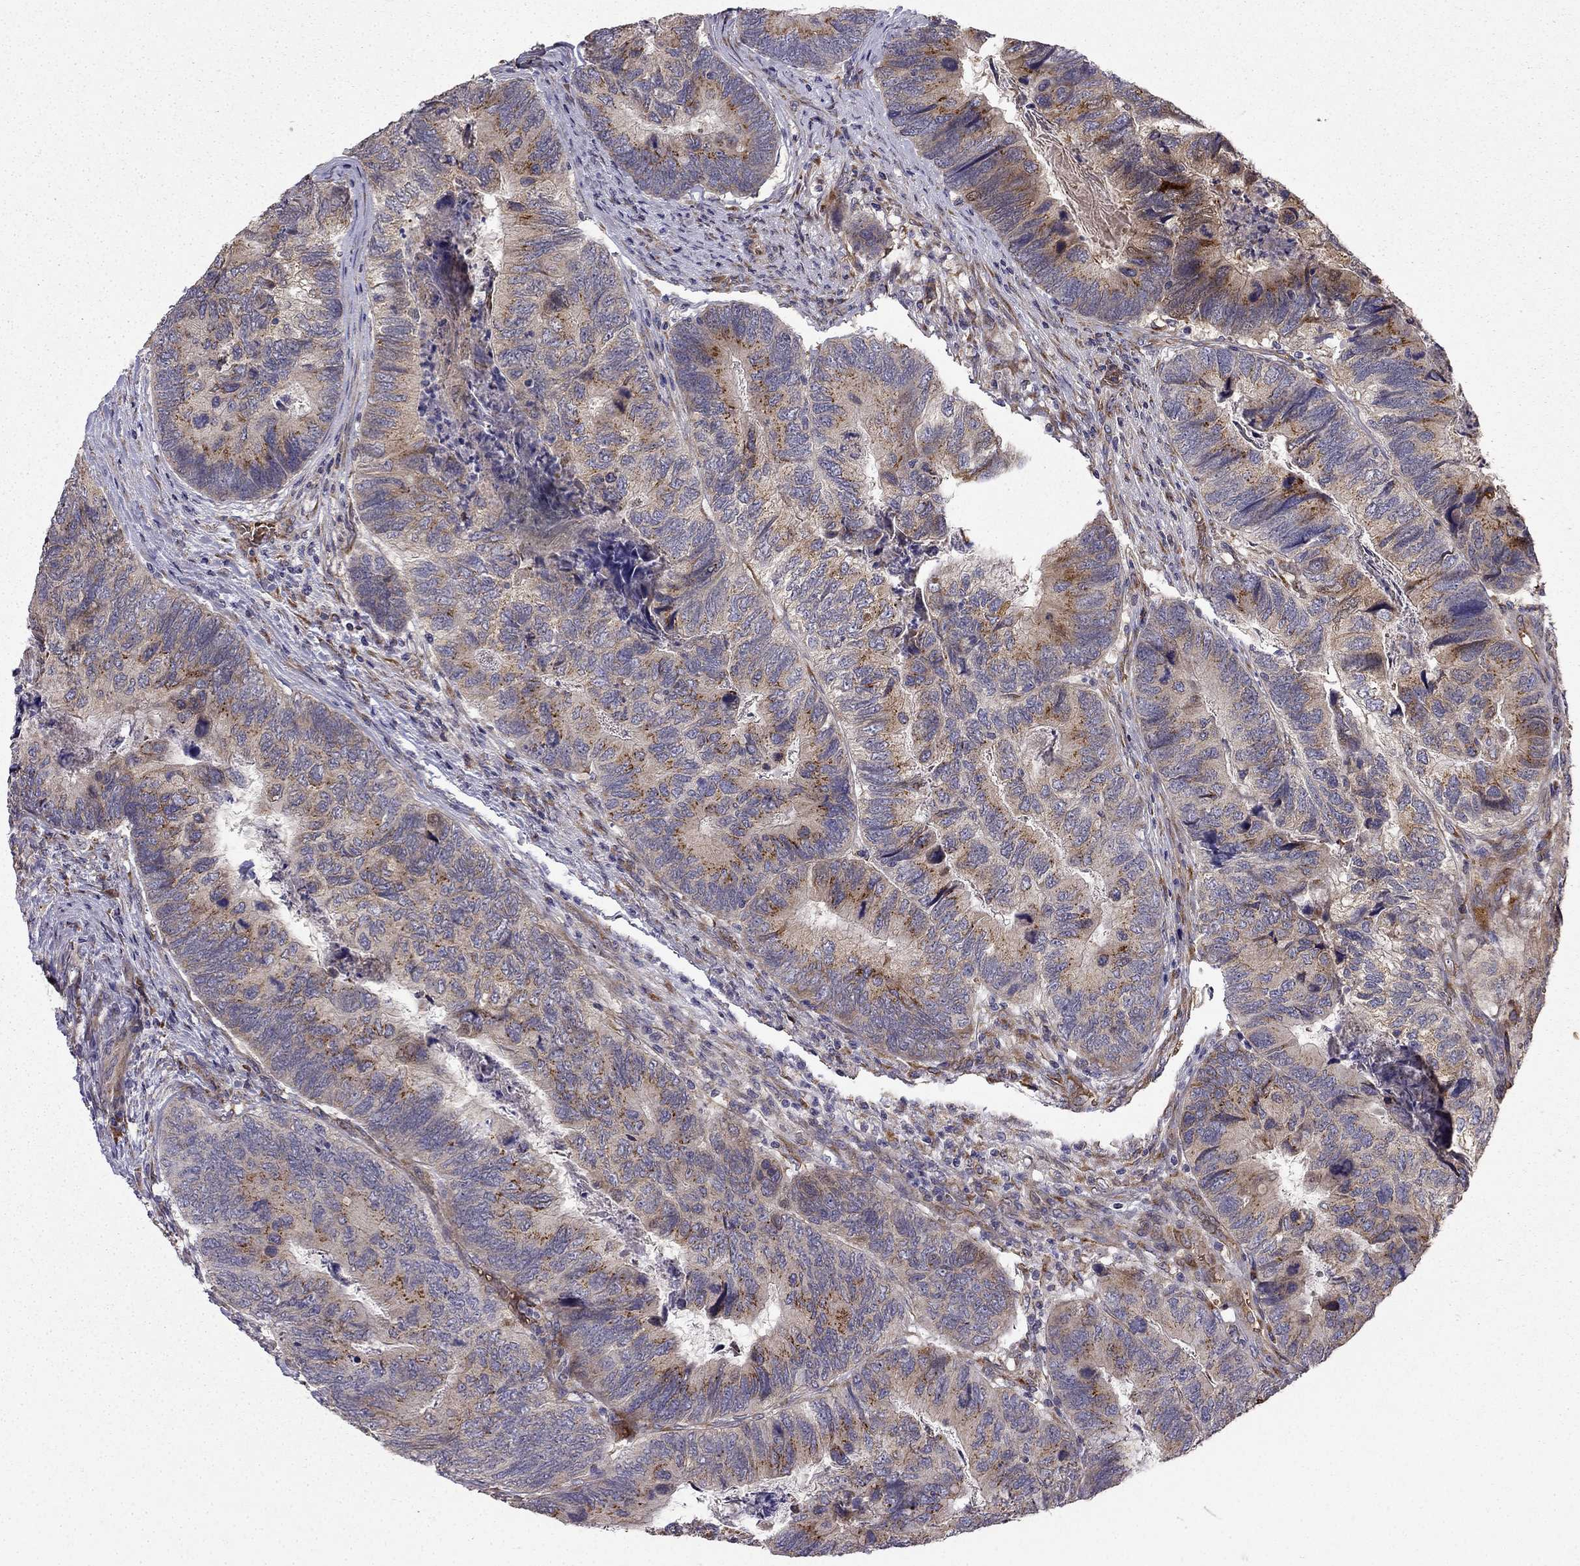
{"staining": {"intensity": "strong", "quantity": "<25%", "location": "cytoplasmic/membranous"}, "tissue": "colorectal cancer", "cell_type": "Tumor cells", "image_type": "cancer", "snomed": [{"axis": "morphology", "description": "Adenocarcinoma, NOS"}, {"axis": "topography", "description": "Colon"}], "caption": "Protein expression analysis of colorectal cancer (adenocarcinoma) reveals strong cytoplasmic/membranous positivity in about <25% of tumor cells. (Stains: DAB (3,3'-diaminobenzidine) in brown, nuclei in blue, Microscopy: brightfield microscopy at high magnification).", "gene": "B4GALT7", "patient": {"sex": "female", "age": 67}}